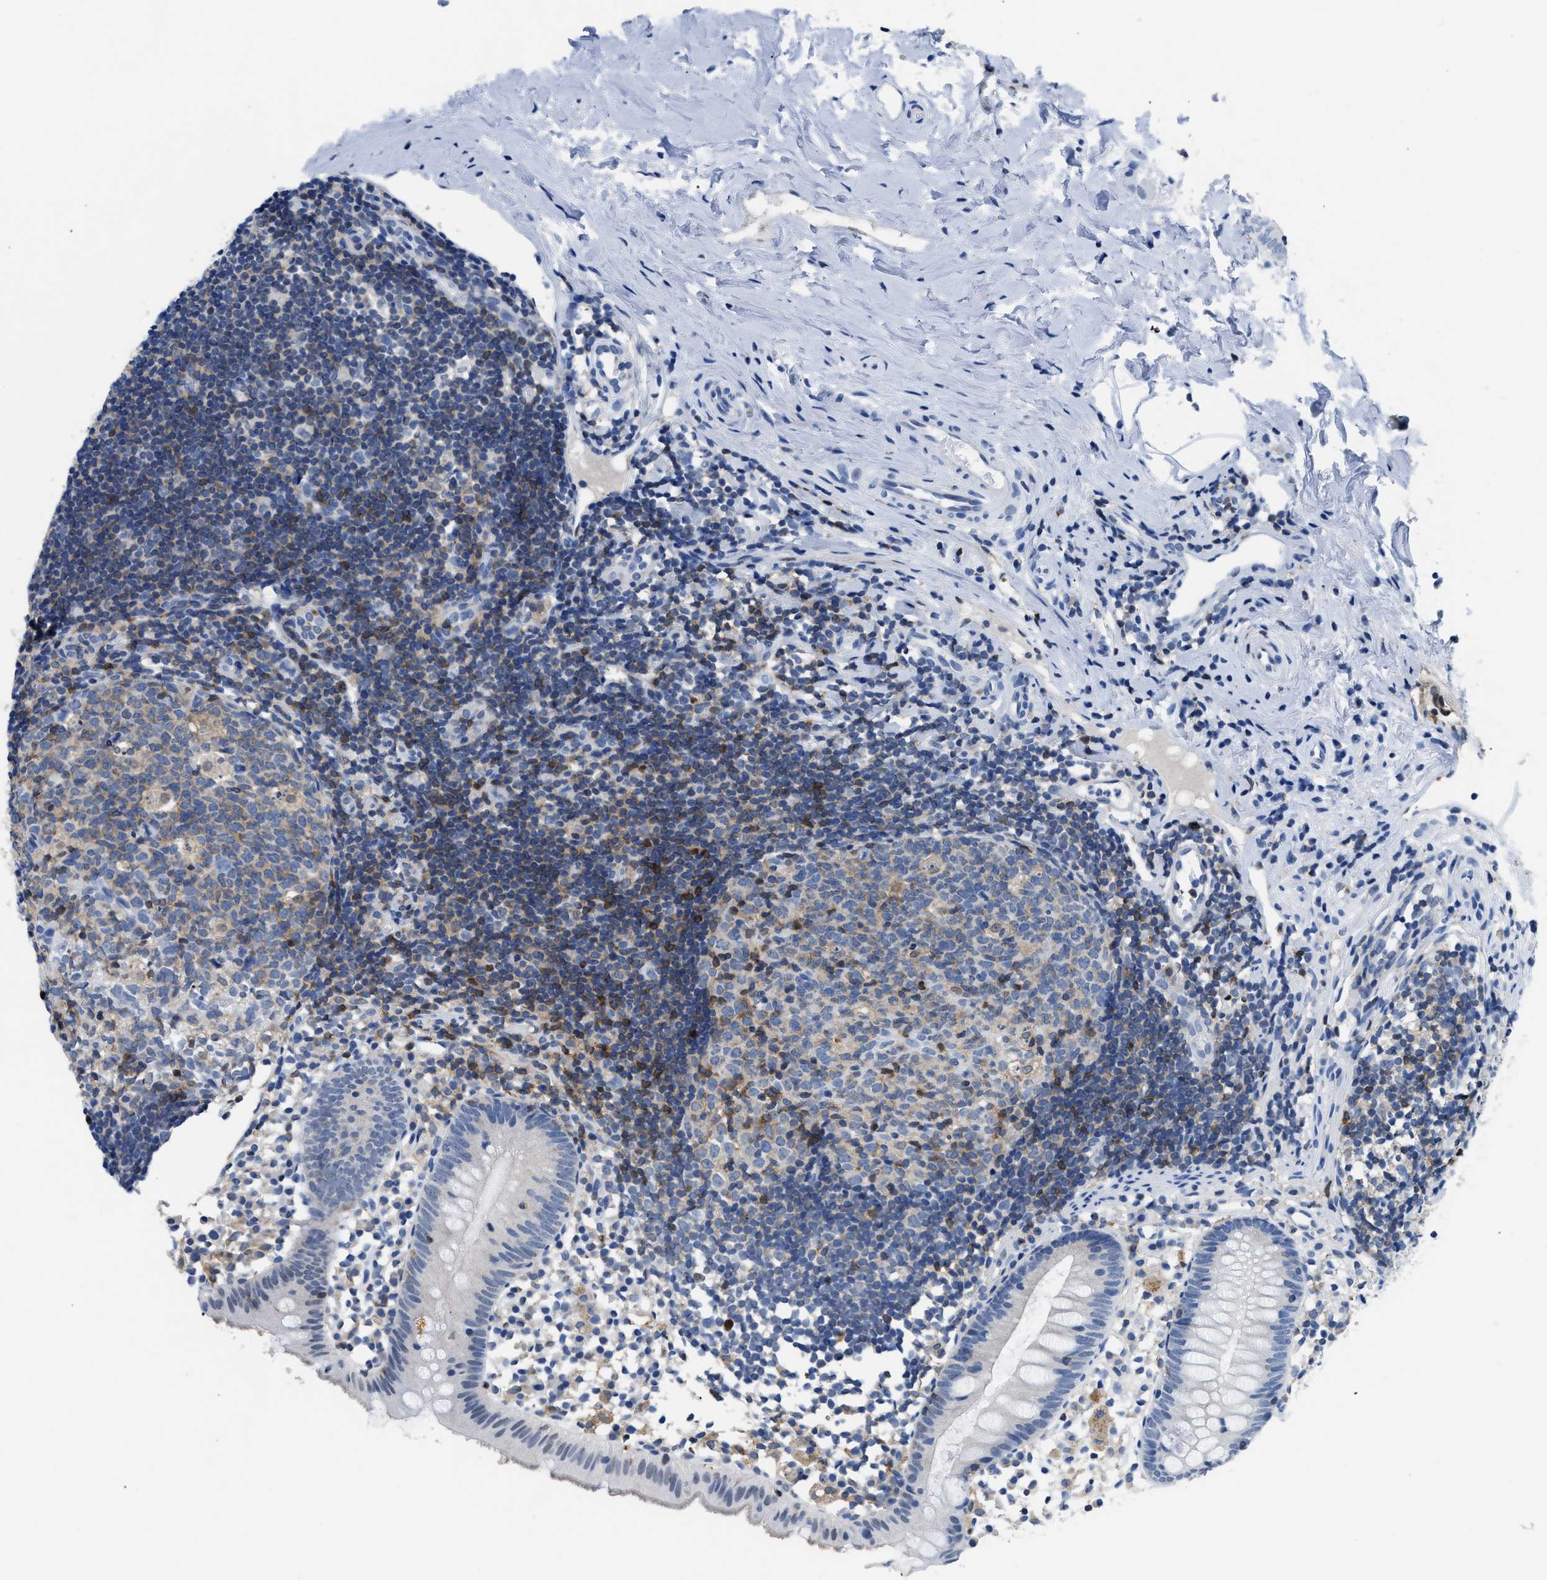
{"staining": {"intensity": "negative", "quantity": "none", "location": "none"}, "tissue": "appendix", "cell_type": "Glandular cells", "image_type": "normal", "snomed": [{"axis": "morphology", "description": "Normal tissue, NOS"}, {"axis": "topography", "description": "Appendix"}], "caption": "Protein analysis of unremarkable appendix reveals no significant expression in glandular cells.", "gene": "NFATC2", "patient": {"sex": "female", "age": 20}}